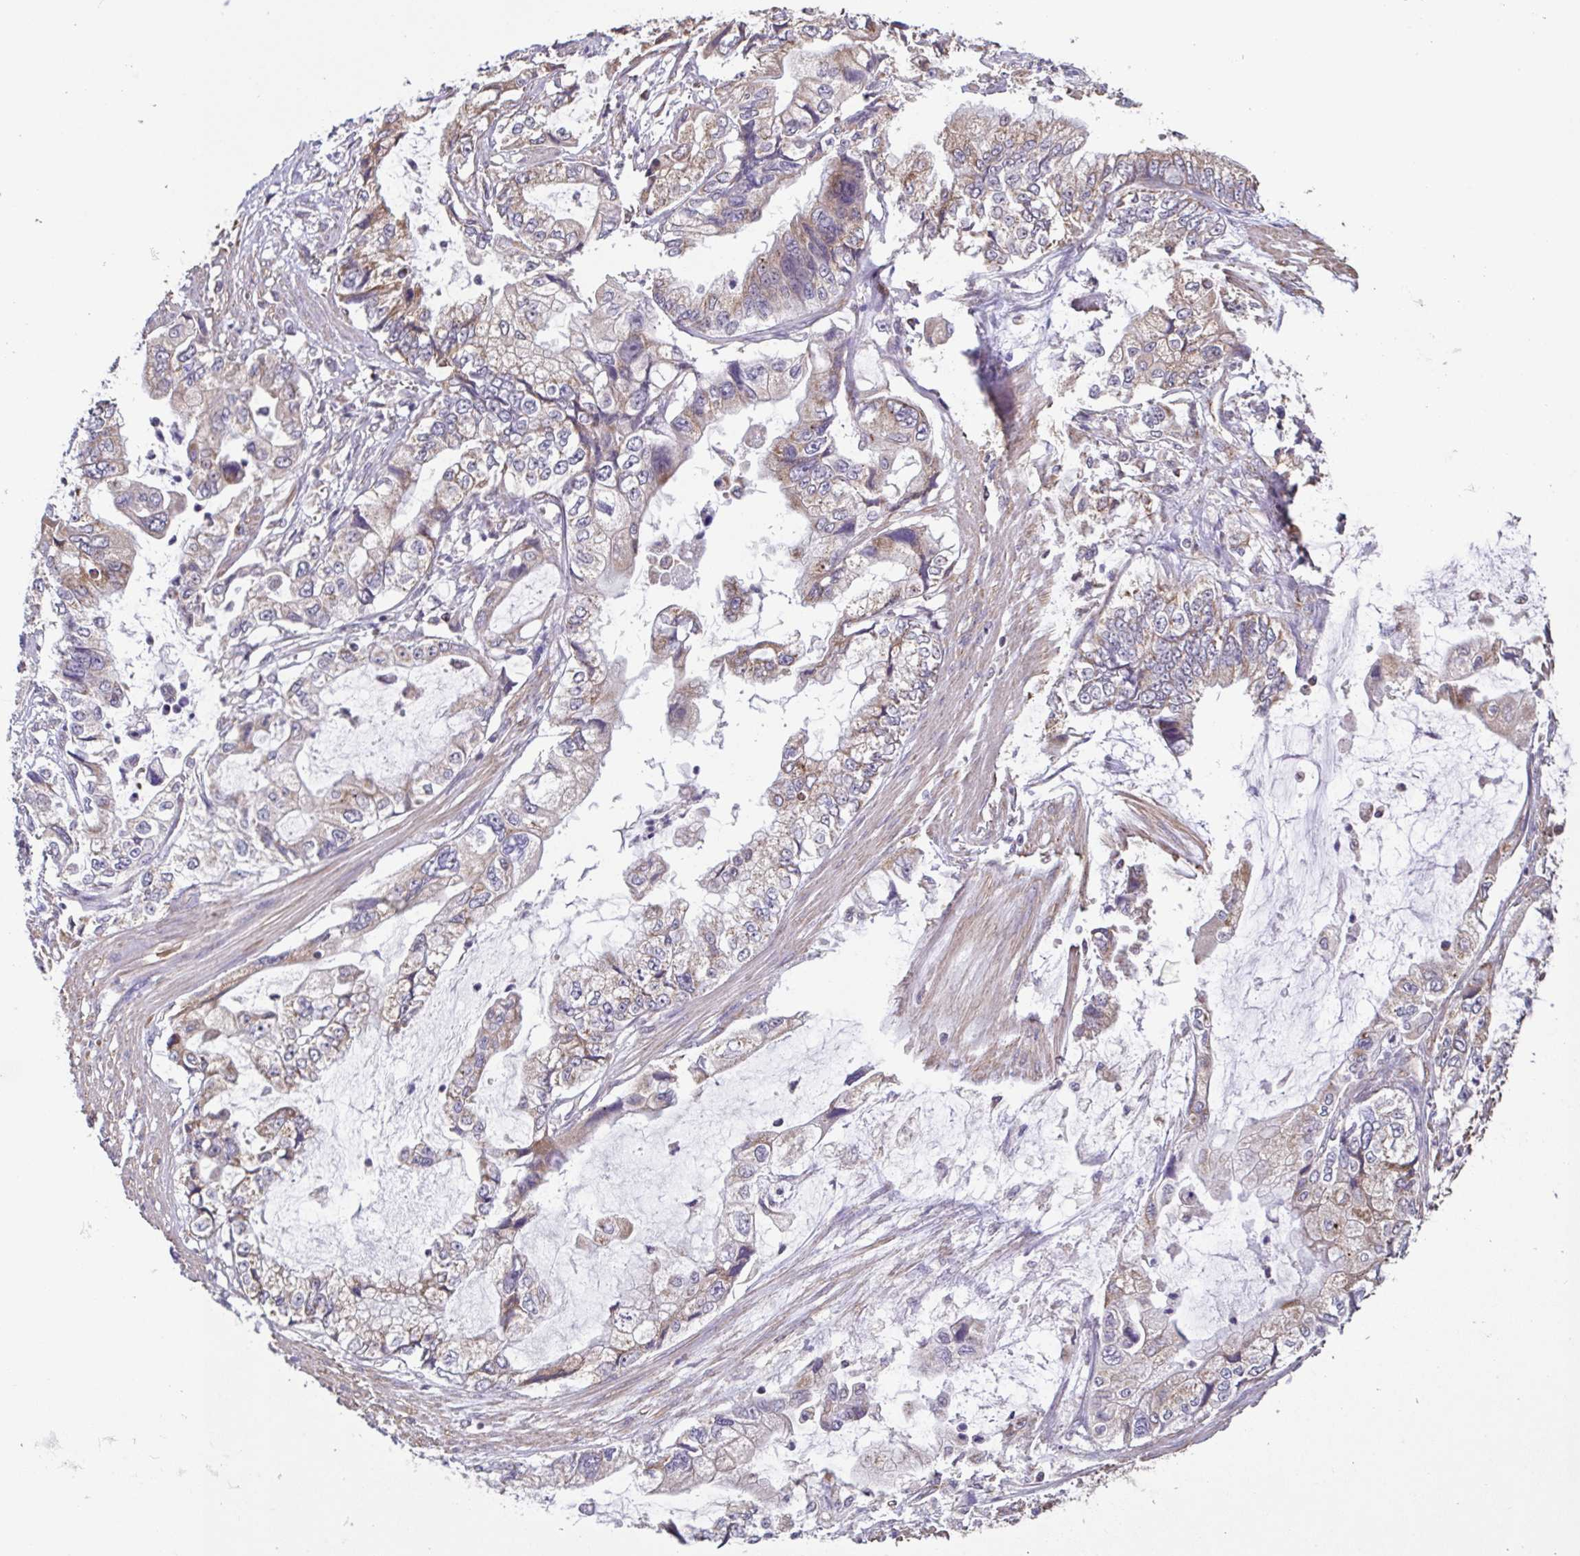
{"staining": {"intensity": "weak", "quantity": ">75%", "location": "cytoplasmic/membranous"}, "tissue": "stomach cancer", "cell_type": "Tumor cells", "image_type": "cancer", "snomed": [{"axis": "morphology", "description": "Adenocarcinoma, NOS"}, {"axis": "topography", "description": "Pancreas"}, {"axis": "topography", "description": "Stomach, upper"}, {"axis": "topography", "description": "Stomach"}], "caption": "Stomach cancer (adenocarcinoma) was stained to show a protein in brown. There is low levels of weak cytoplasmic/membranous staining in approximately >75% of tumor cells. (IHC, brightfield microscopy, high magnification).", "gene": "DIP2B", "patient": {"sex": "male", "age": 77}}